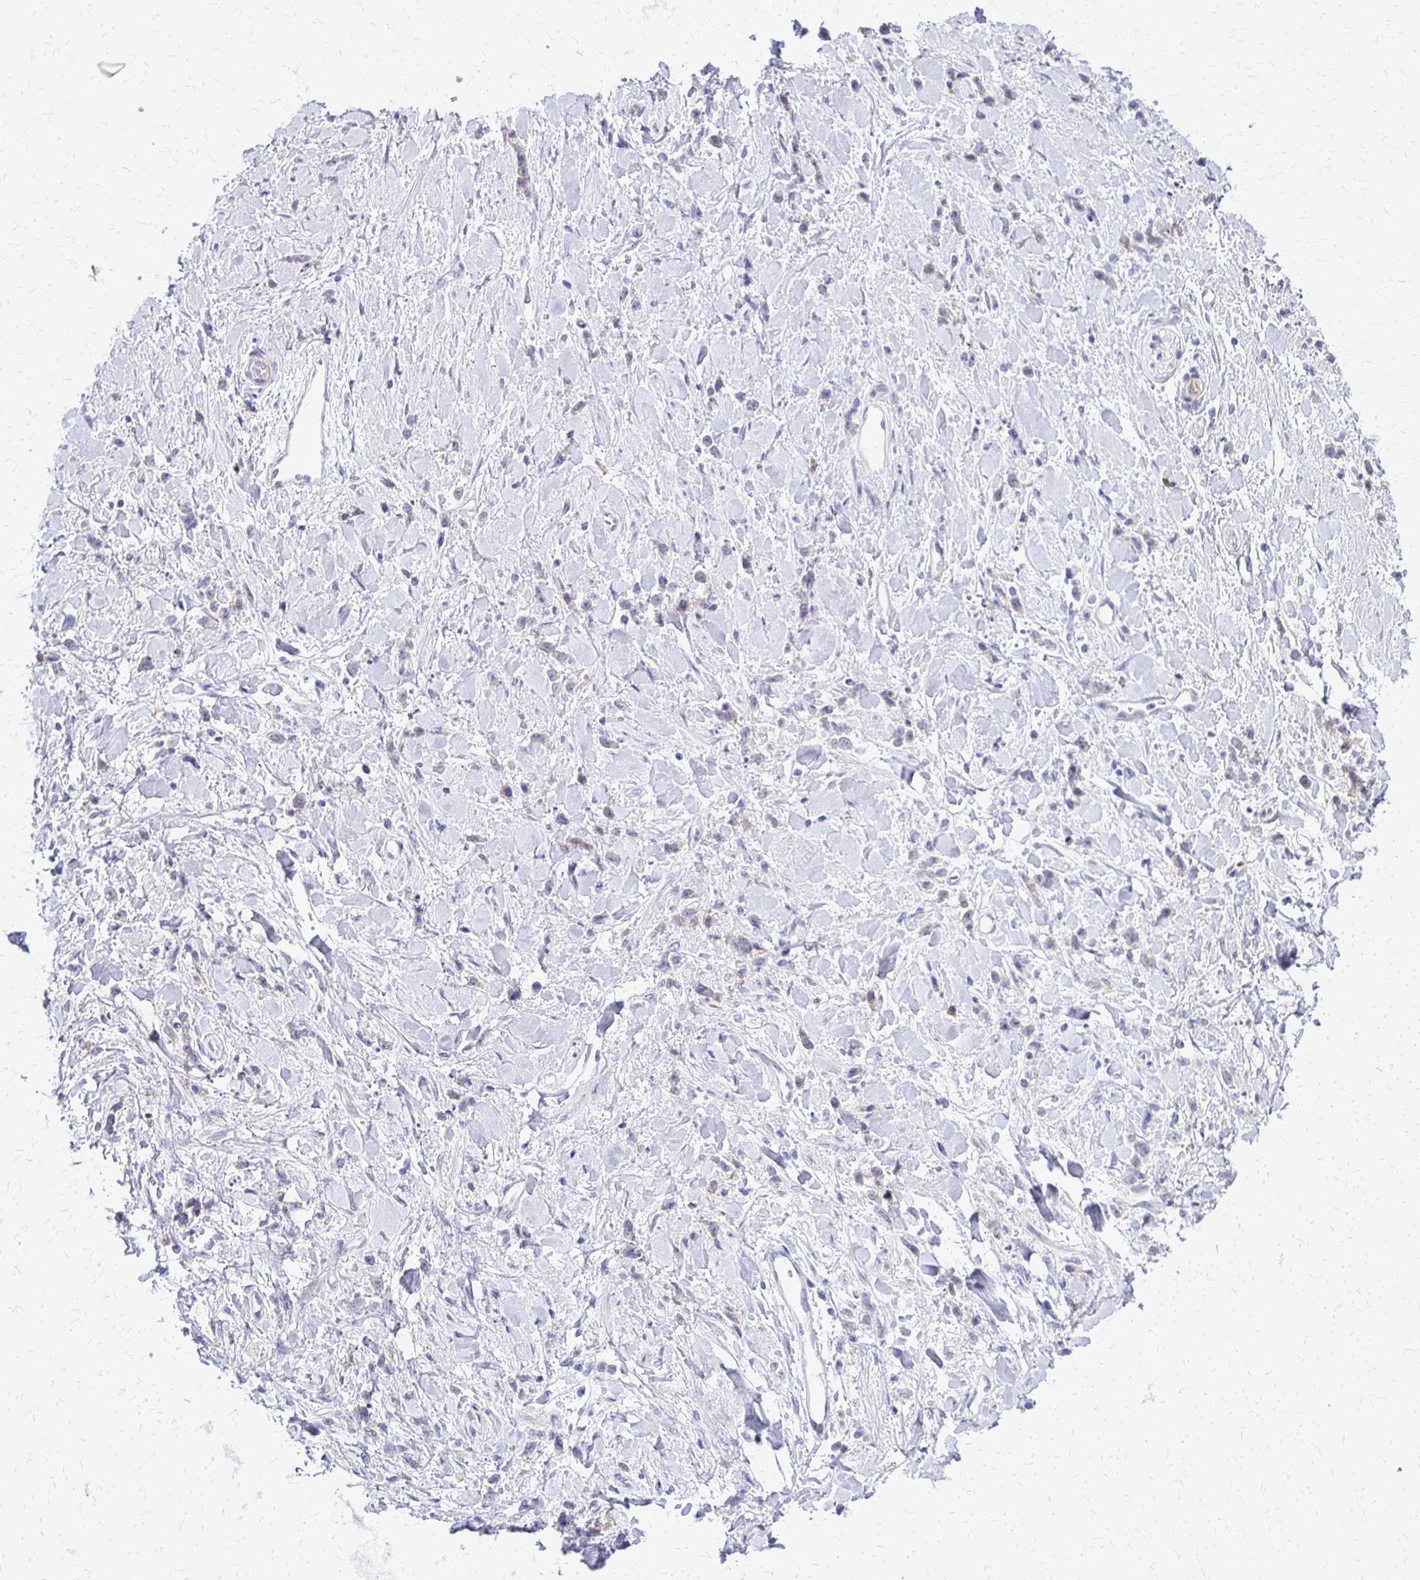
{"staining": {"intensity": "moderate", "quantity": "<25%", "location": "cytoplasmic/membranous"}, "tissue": "stomach cancer", "cell_type": "Tumor cells", "image_type": "cancer", "snomed": [{"axis": "morphology", "description": "Adenocarcinoma, NOS"}, {"axis": "topography", "description": "Stomach"}], "caption": "Protein staining exhibits moderate cytoplasmic/membranous staining in approximately <25% of tumor cells in stomach cancer (adenocarcinoma).", "gene": "EPYC", "patient": {"sex": "female", "age": 60}}